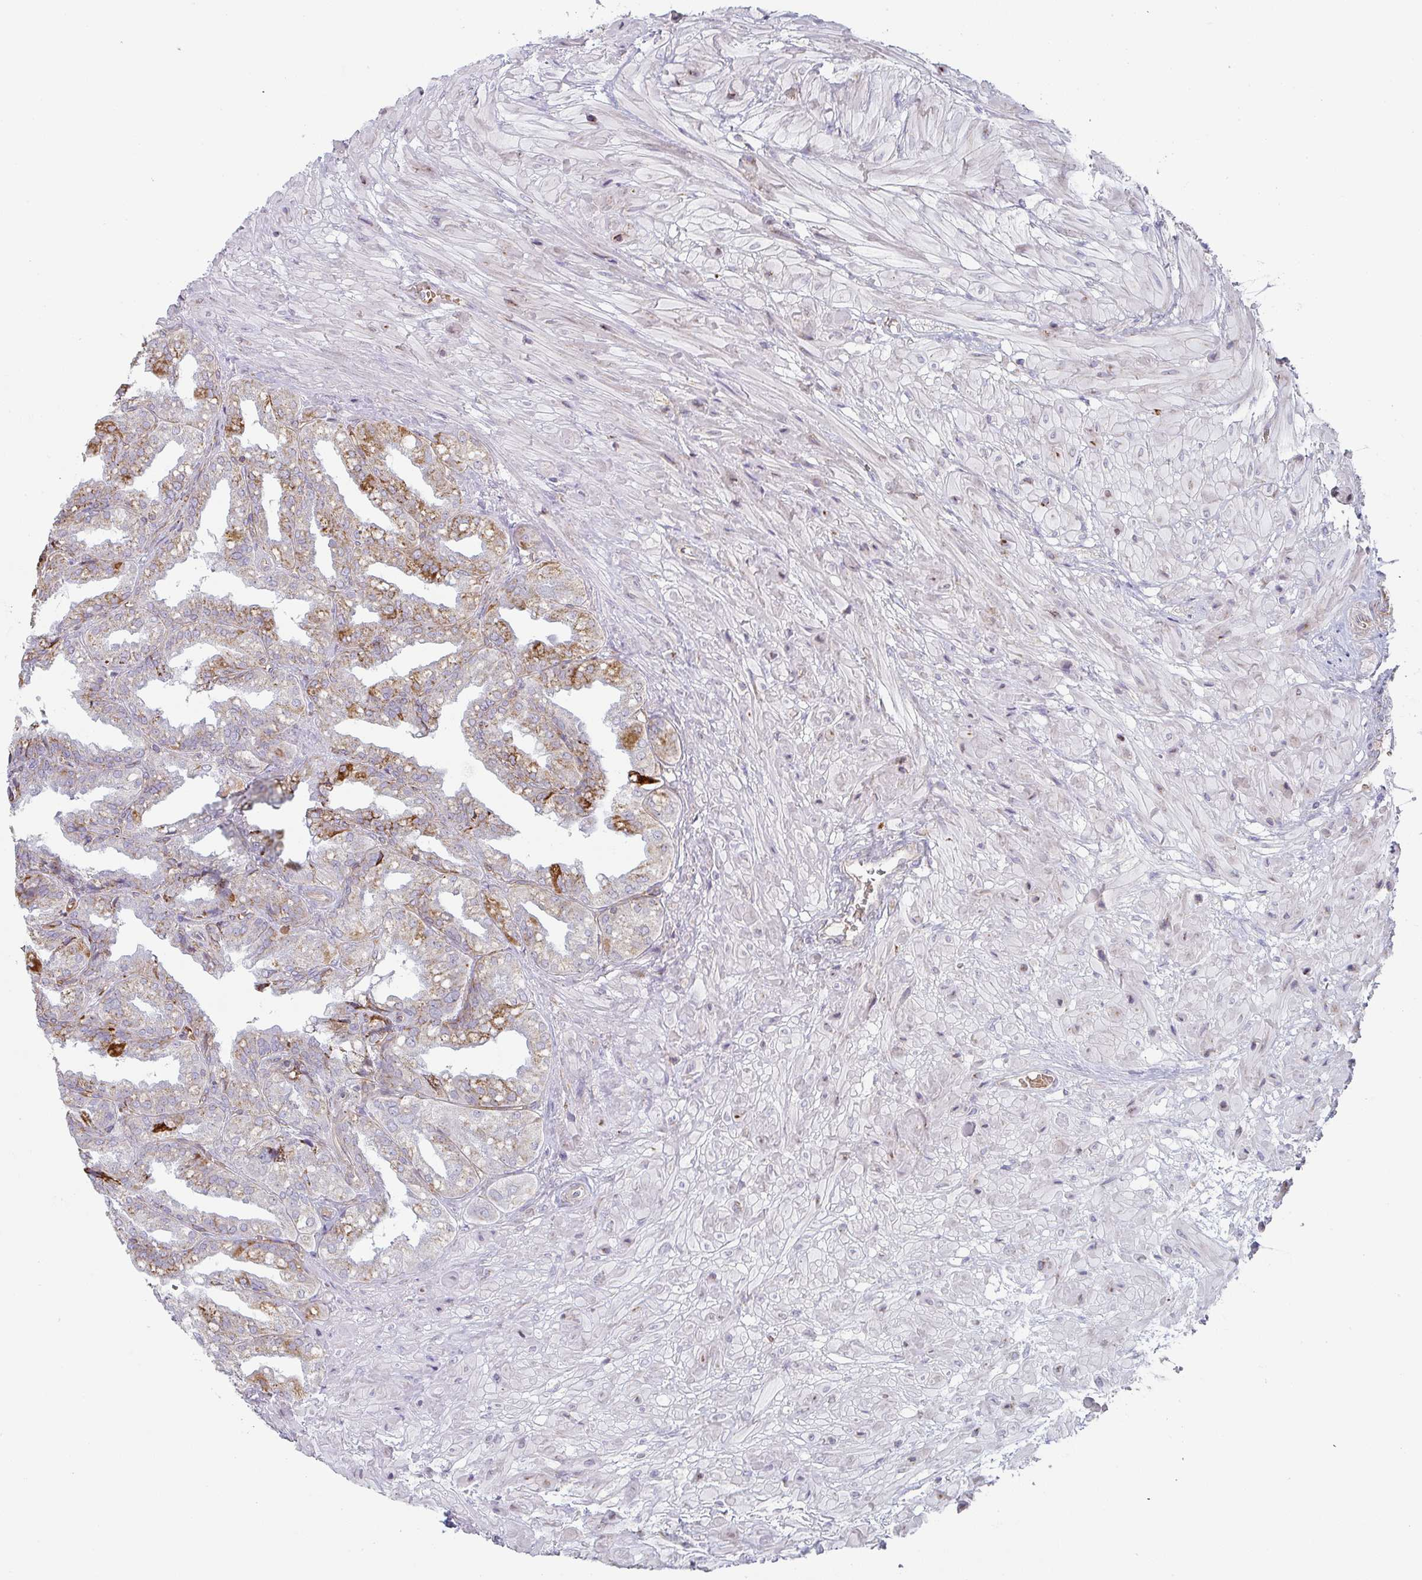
{"staining": {"intensity": "moderate", "quantity": "25%-75%", "location": "cytoplasmic/membranous"}, "tissue": "seminal vesicle", "cell_type": "Glandular cells", "image_type": "normal", "snomed": [{"axis": "morphology", "description": "Normal tissue, NOS"}, {"axis": "topography", "description": "Seminal veicle"}], "caption": "Glandular cells reveal medium levels of moderate cytoplasmic/membranous expression in about 25%-75% of cells in benign seminal vesicle.", "gene": "ZNF526", "patient": {"sex": "male", "age": 55}}